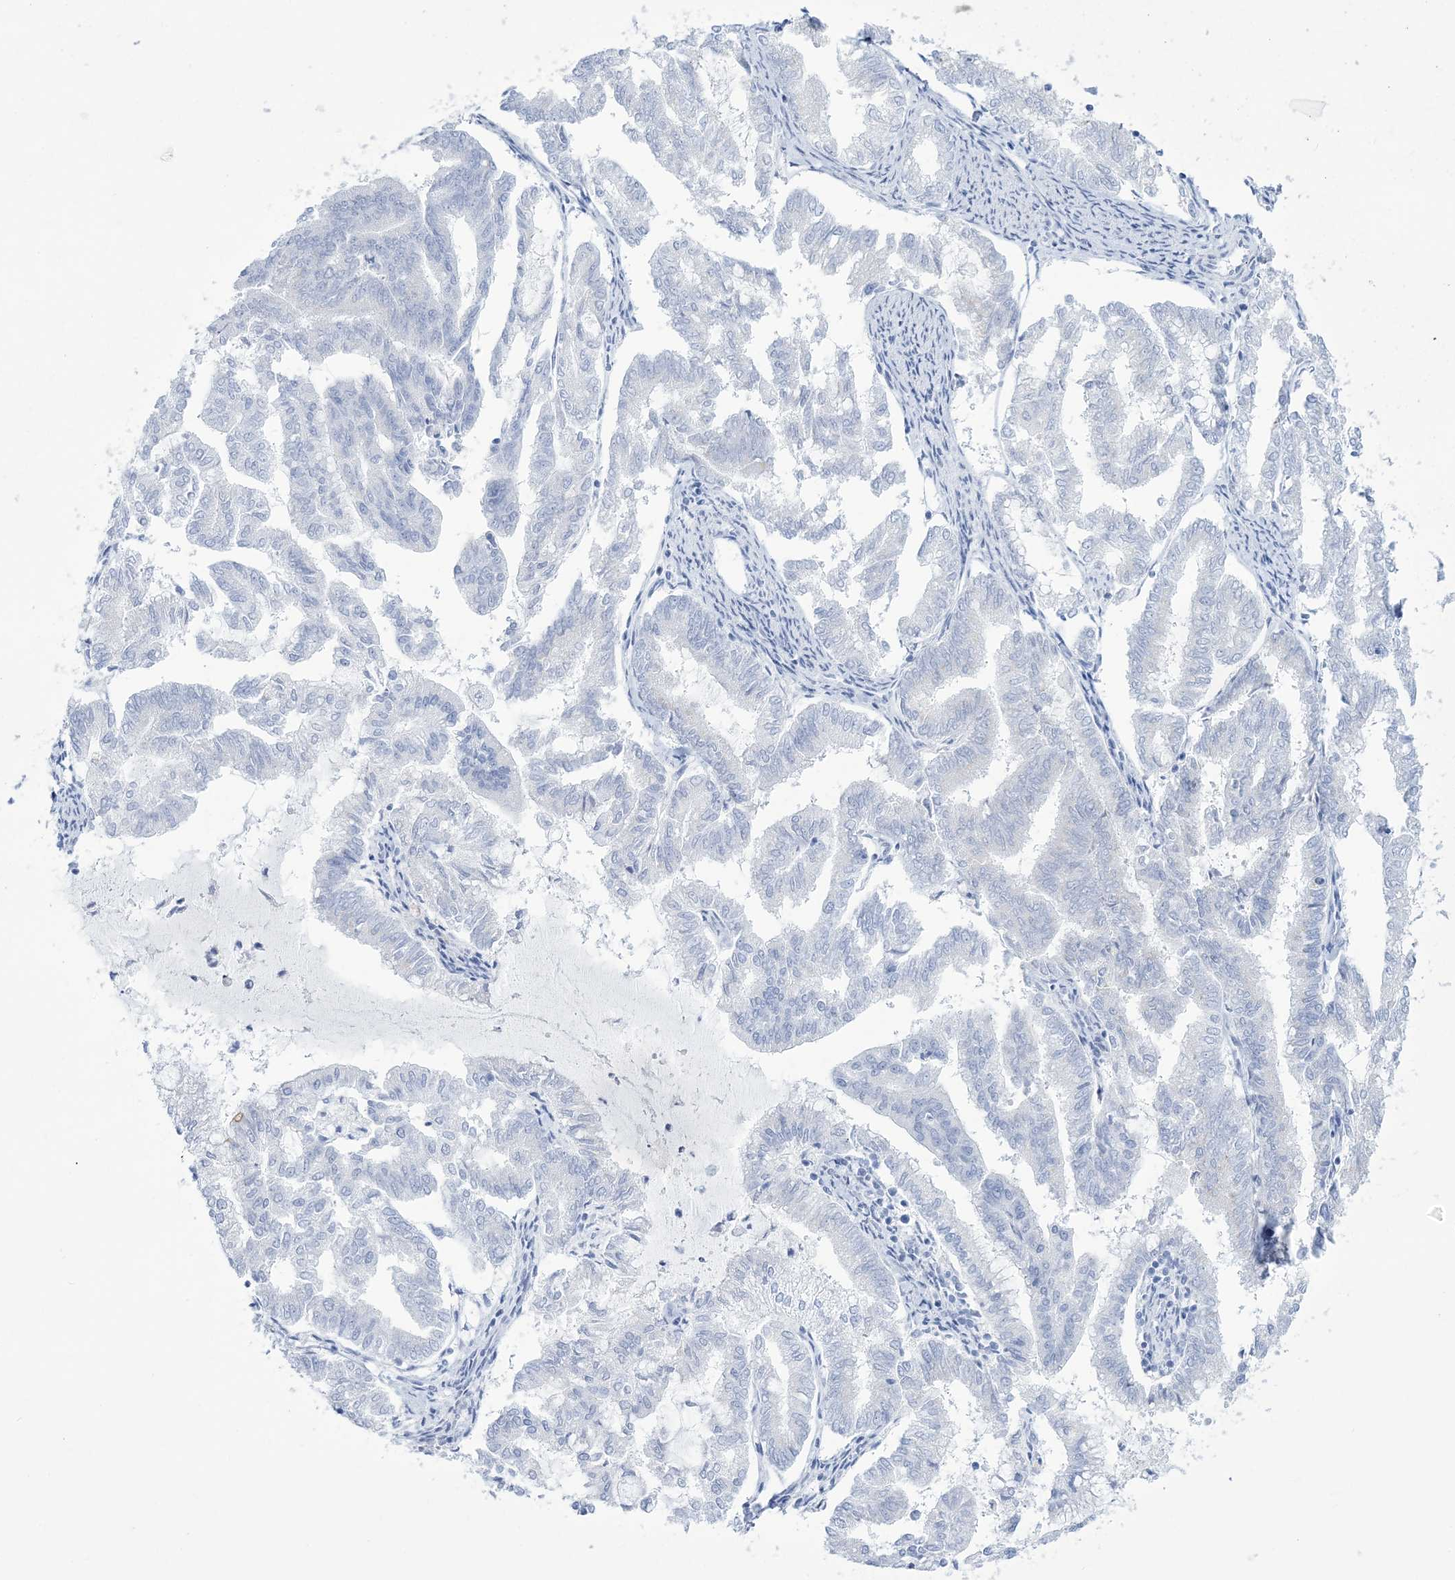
{"staining": {"intensity": "negative", "quantity": "none", "location": "none"}, "tissue": "endometrial cancer", "cell_type": "Tumor cells", "image_type": "cancer", "snomed": [{"axis": "morphology", "description": "Adenocarcinoma, NOS"}, {"axis": "topography", "description": "Endometrium"}], "caption": "Immunohistochemical staining of adenocarcinoma (endometrial) demonstrates no significant positivity in tumor cells. The staining is performed using DAB (3,3'-diaminobenzidine) brown chromogen with nuclei counter-stained in using hematoxylin.", "gene": "RBP2", "patient": {"sex": "female", "age": 79}}